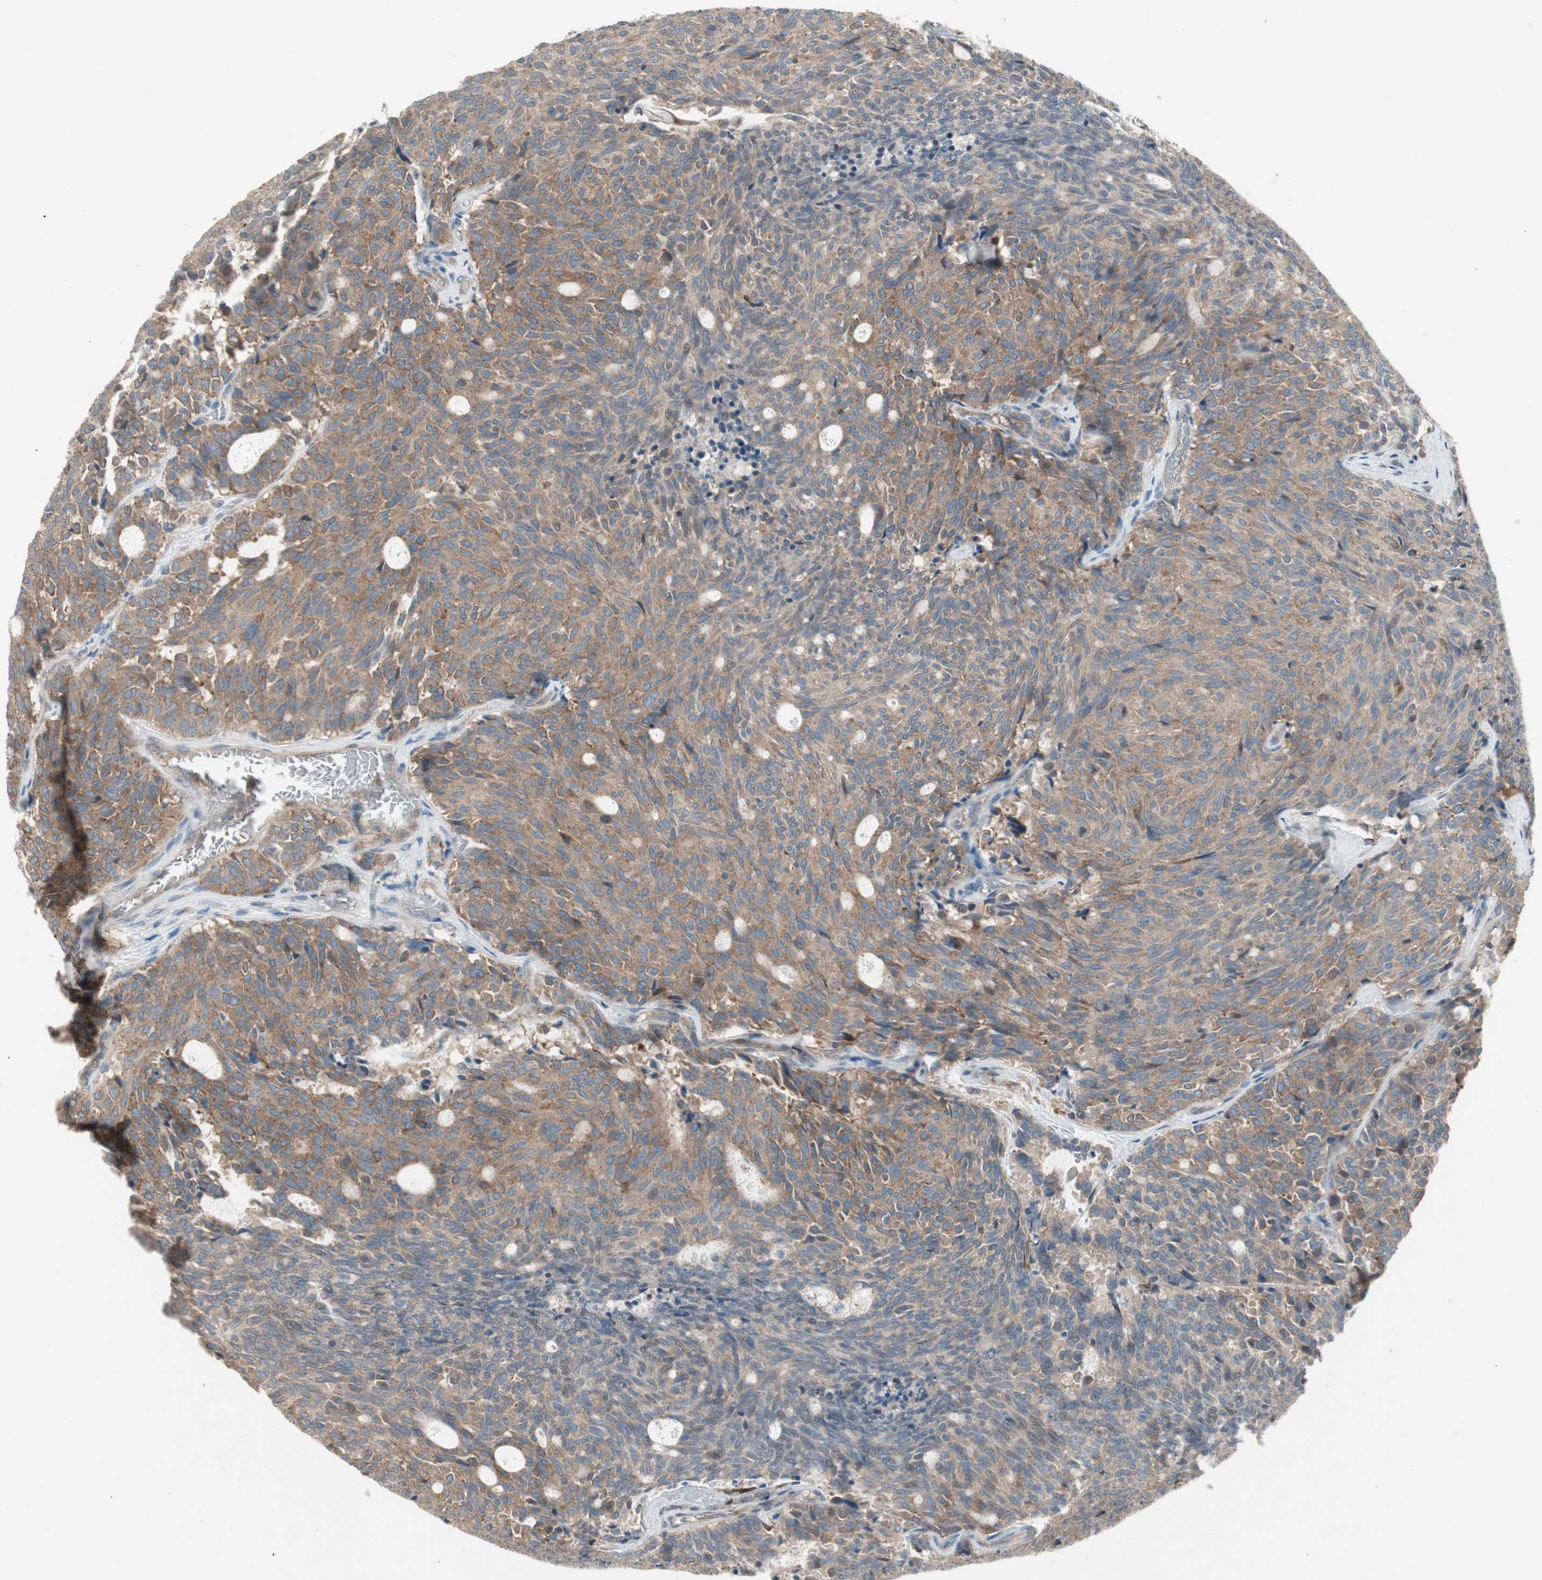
{"staining": {"intensity": "moderate", "quantity": ">75%", "location": "cytoplasmic/membranous"}, "tissue": "carcinoid", "cell_type": "Tumor cells", "image_type": "cancer", "snomed": [{"axis": "morphology", "description": "Carcinoid, malignant, NOS"}, {"axis": "topography", "description": "Pancreas"}], "caption": "Protein staining of carcinoid tissue shows moderate cytoplasmic/membranous staining in approximately >75% of tumor cells.", "gene": "PANK2", "patient": {"sex": "female", "age": 54}}